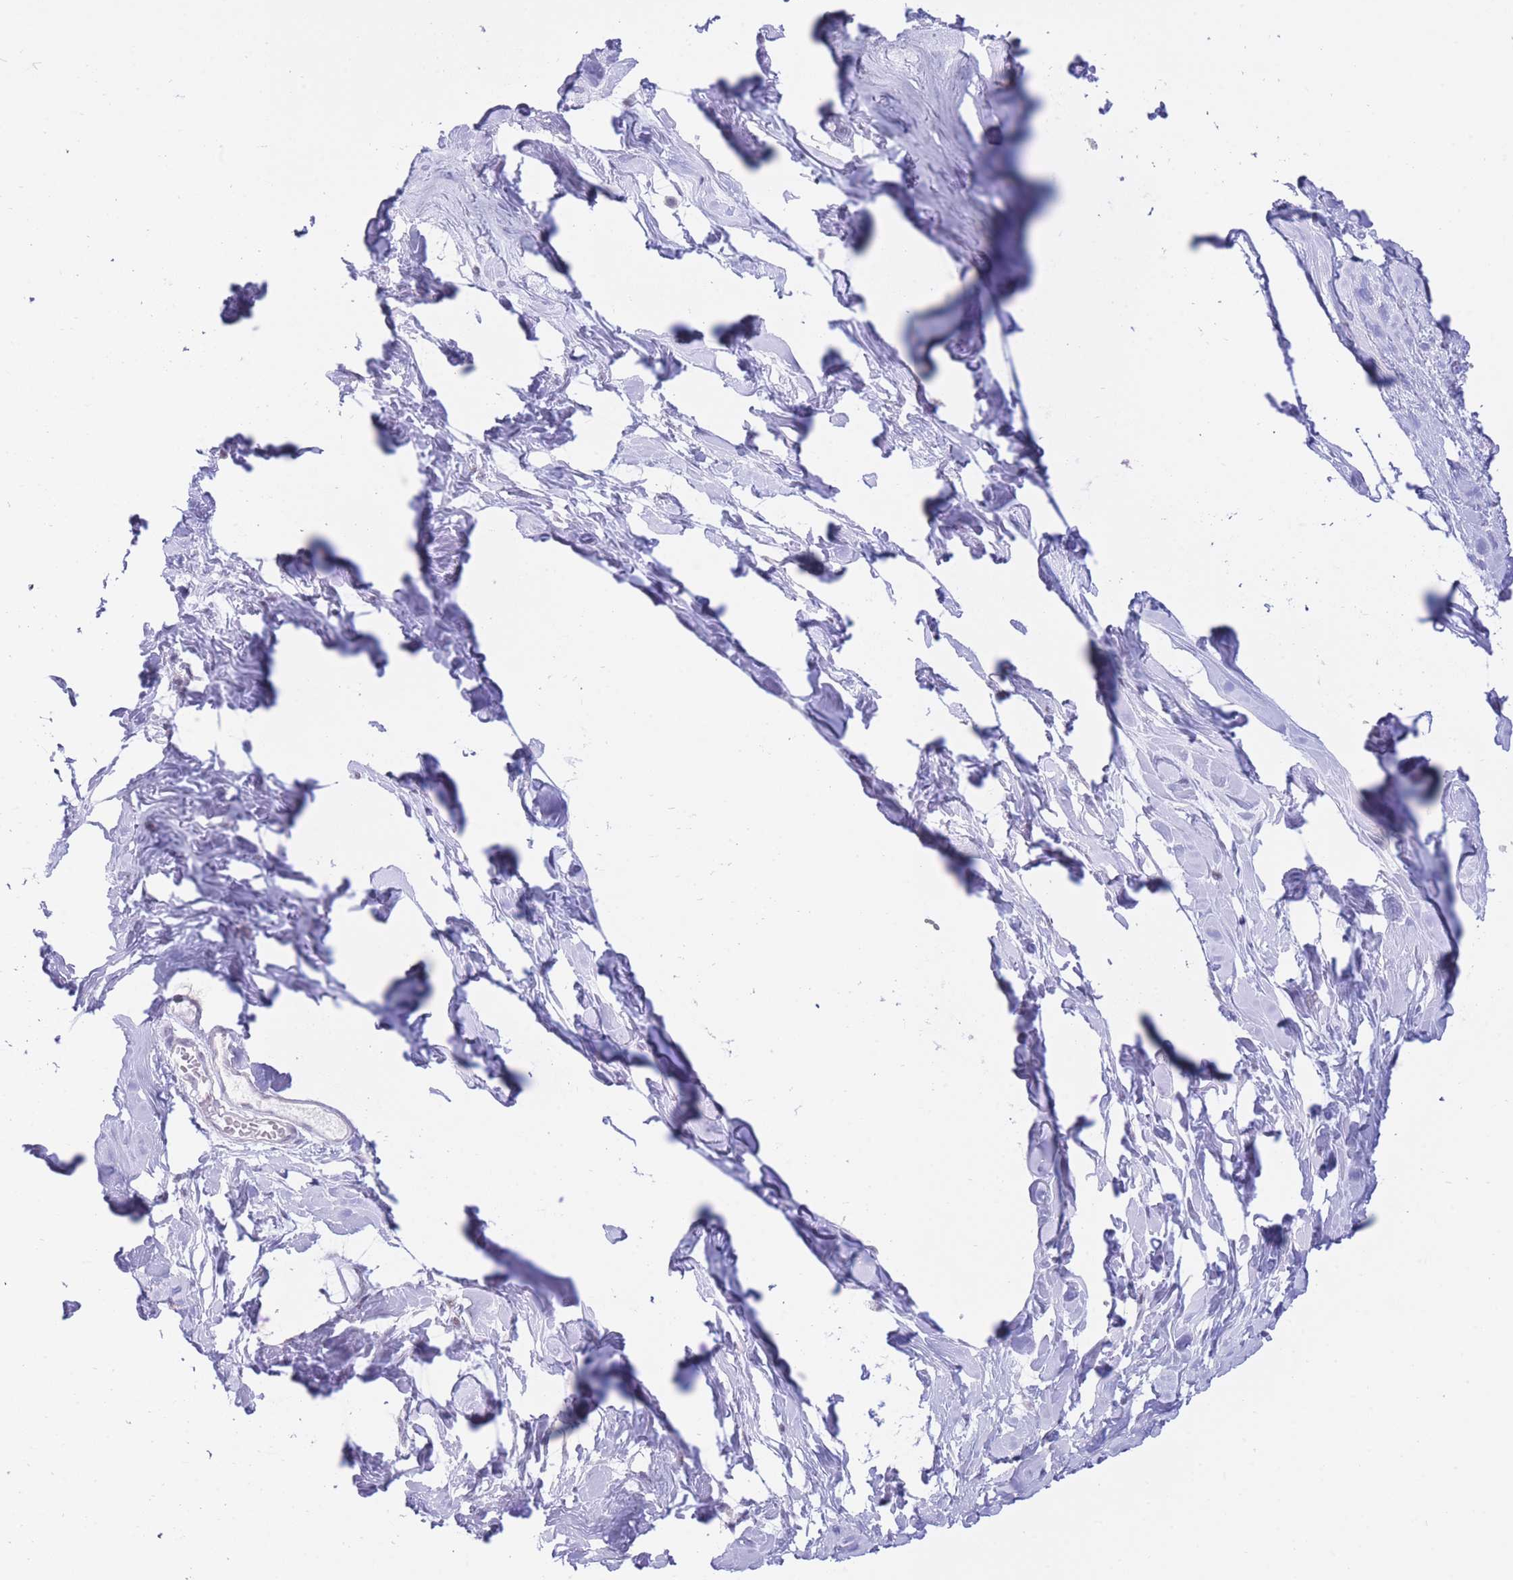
{"staining": {"intensity": "negative", "quantity": "none", "location": "none"}, "tissue": "breast", "cell_type": "Adipocytes", "image_type": "normal", "snomed": [{"axis": "morphology", "description": "Normal tissue, NOS"}, {"axis": "topography", "description": "Breast"}], "caption": "Breast was stained to show a protein in brown. There is no significant expression in adipocytes. (DAB immunohistochemistry with hematoxylin counter stain).", "gene": "CYP2B6", "patient": {"sex": "female", "age": 45}}